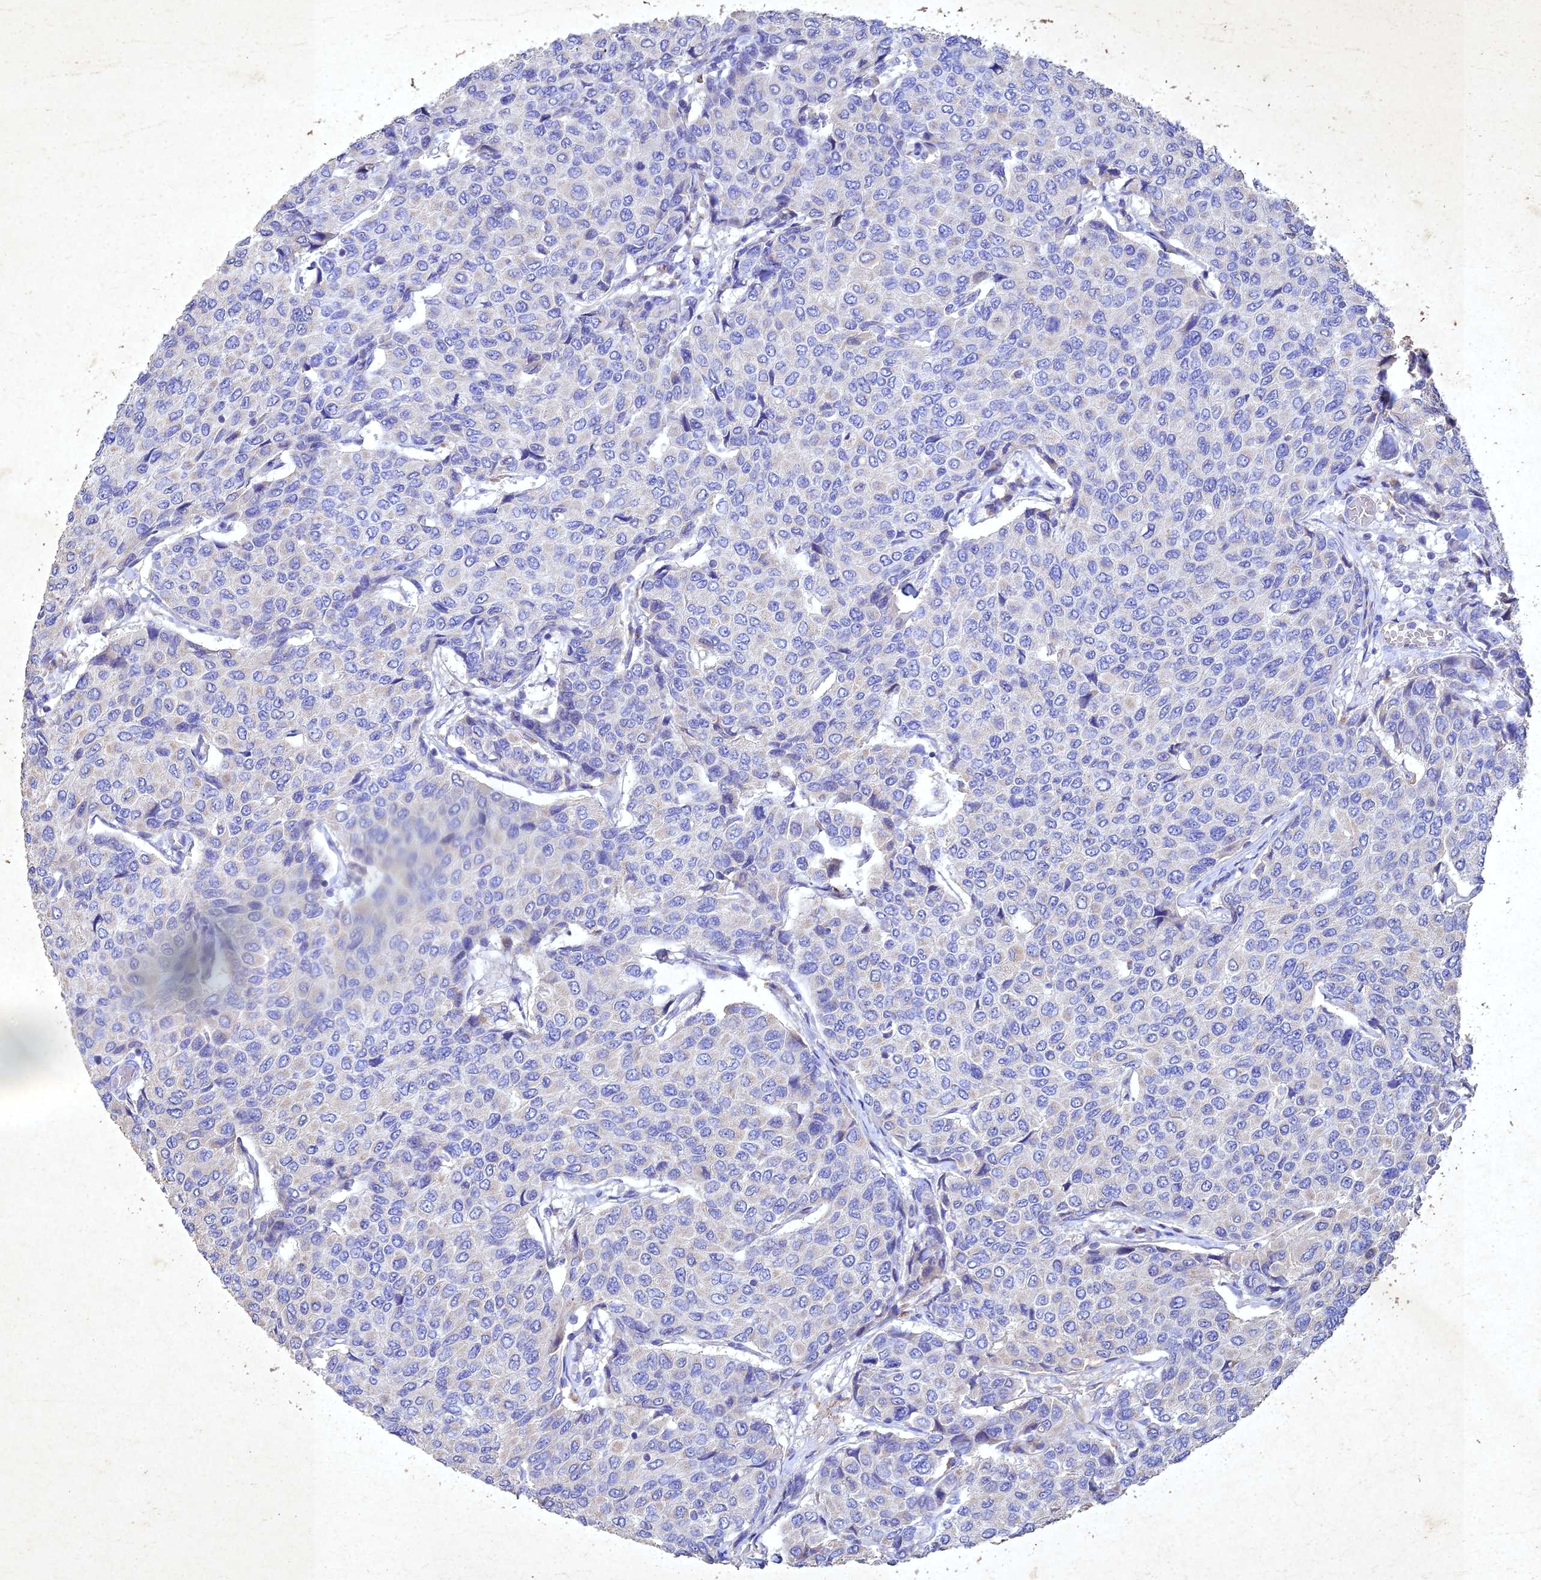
{"staining": {"intensity": "negative", "quantity": "none", "location": "none"}, "tissue": "breast cancer", "cell_type": "Tumor cells", "image_type": "cancer", "snomed": [{"axis": "morphology", "description": "Duct carcinoma"}, {"axis": "topography", "description": "Breast"}], "caption": "Immunohistochemistry photomicrograph of breast cancer stained for a protein (brown), which exhibits no expression in tumor cells. Brightfield microscopy of immunohistochemistry (IHC) stained with DAB (brown) and hematoxylin (blue), captured at high magnification.", "gene": "NDUFV1", "patient": {"sex": "female", "age": 55}}